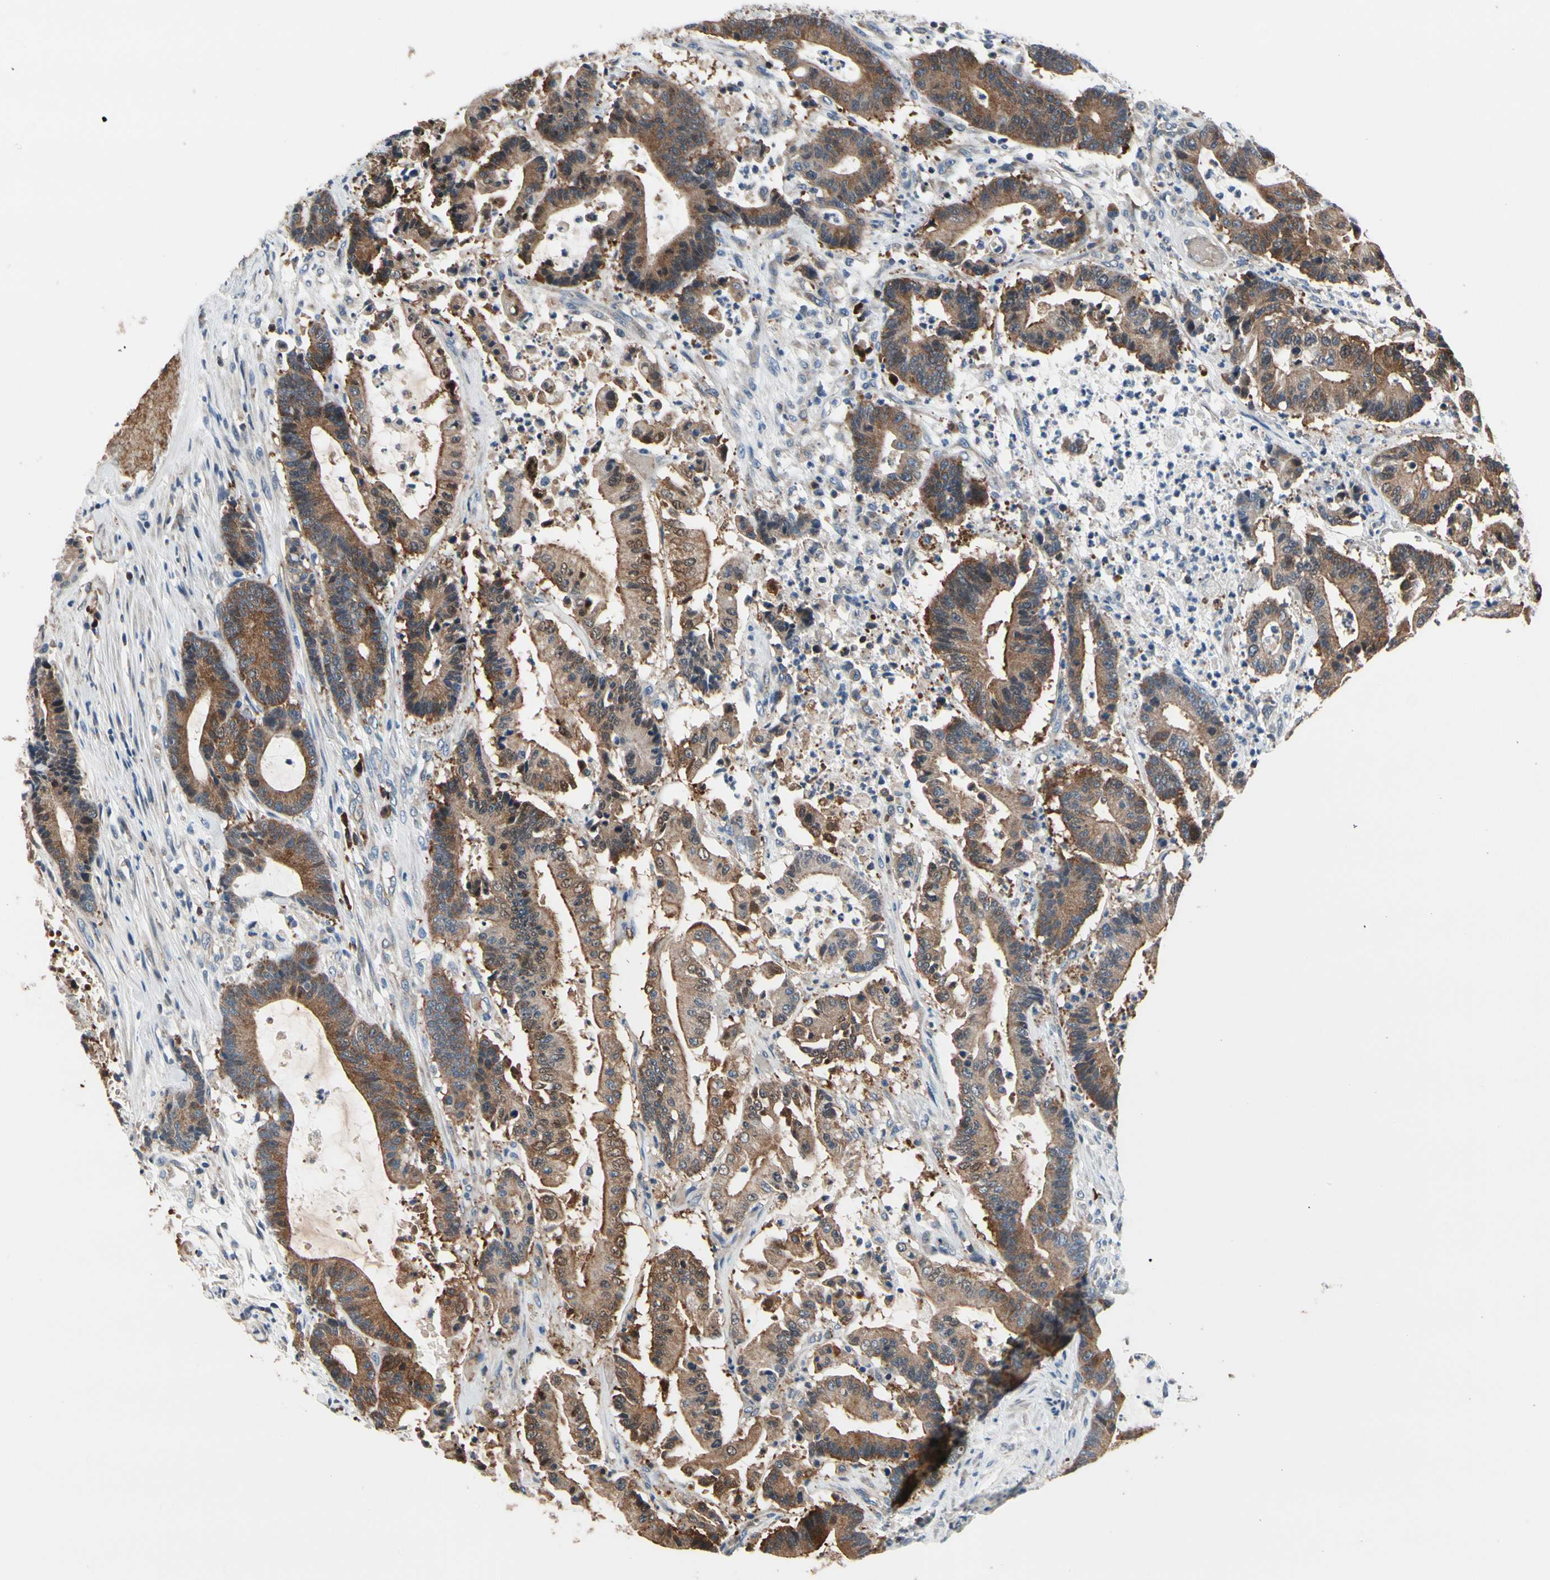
{"staining": {"intensity": "strong", "quantity": "25%-75%", "location": "cytoplasmic/membranous"}, "tissue": "colorectal cancer", "cell_type": "Tumor cells", "image_type": "cancer", "snomed": [{"axis": "morphology", "description": "Adenocarcinoma, NOS"}, {"axis": "topography", "description": "Colon"}], "caption": "Protein analysis of colorectal cancer (adenocarcinoma) tissue exhibits strong cytoplasmic/membranous expression in approximately 25%-75% of tumor cells.", "gene": "PRDX2", "patient": {"sex": "female", "age": 84}}